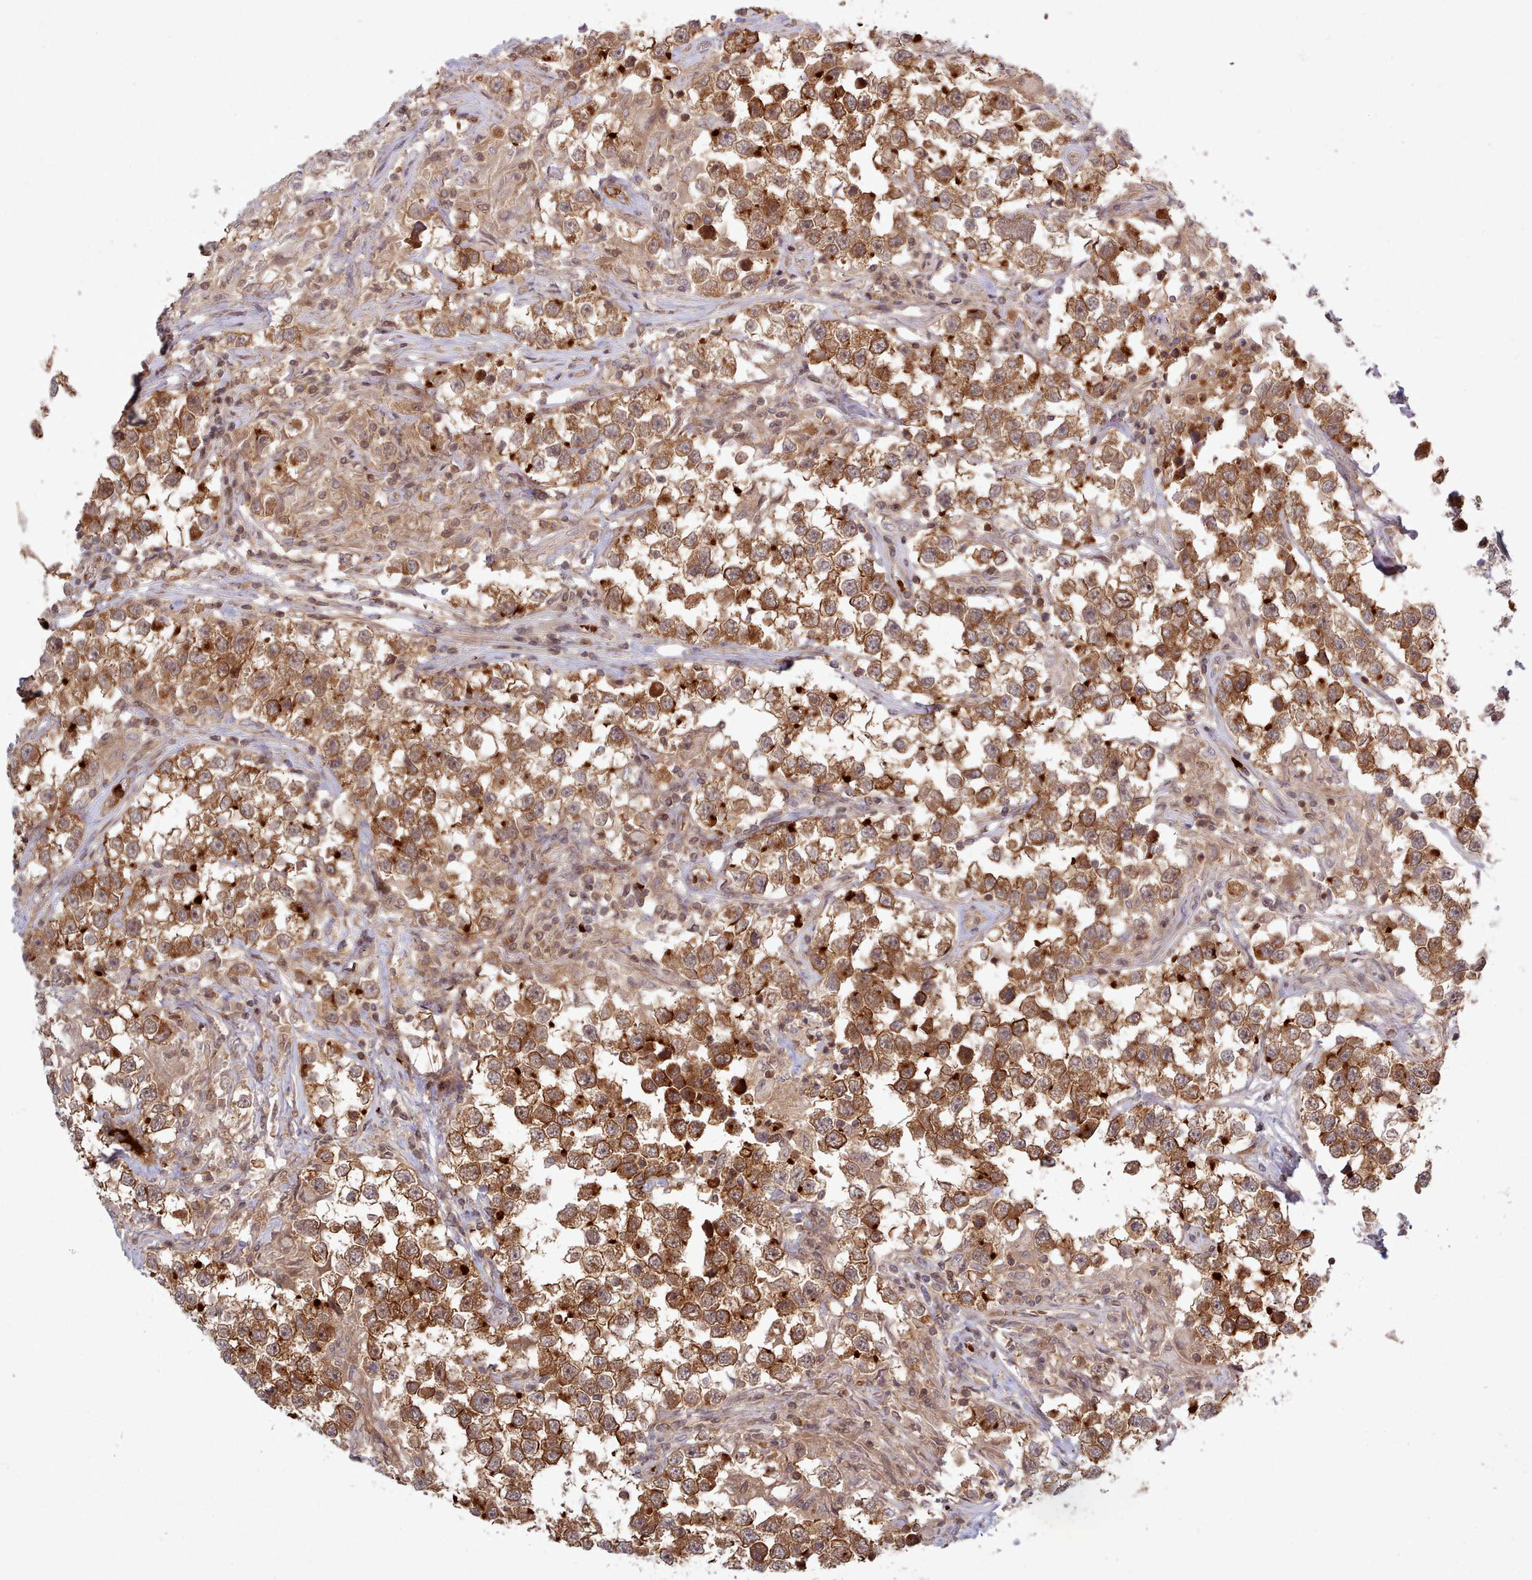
{"staining": {"intensity": "strong", "quantity": ">75%", "location": "cytoplasmic/membranous"}, "tissue": "testis cancer", "cell_type": "Tumor cells", "image_type": "cancer", "snomed": [{"axis": "morphology", "description": "Seminoma, NOS"}, {"axis": "topography", "description": "Testis"}], "caption": "Strong cytoplasmic/membranous expression is present in about >75% of tumor cells in testis cancer.", "gene": "UBE2G1", "patient": {"sex": "male", "age": 46}}